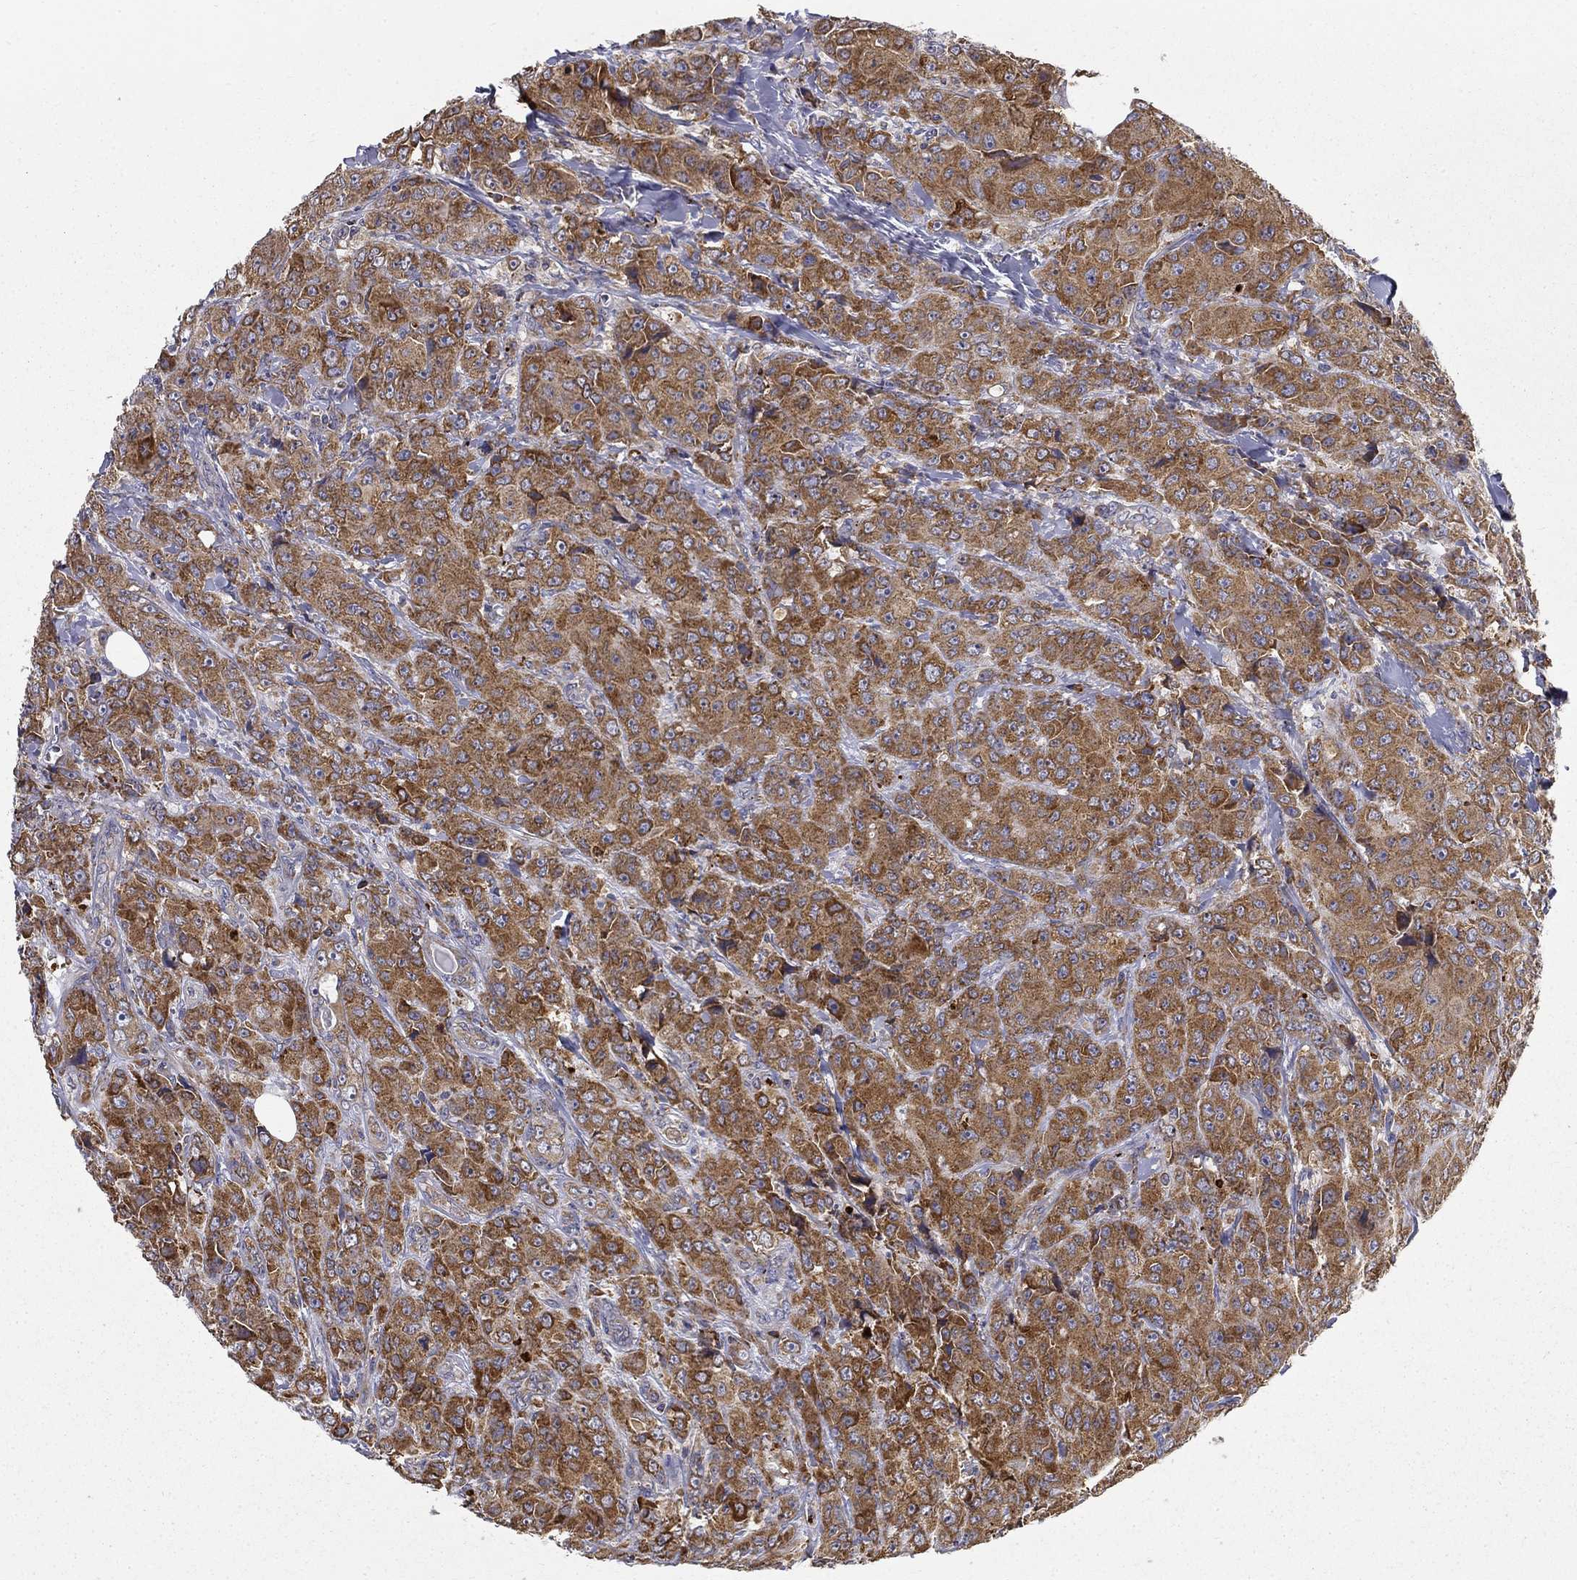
{"staining": {"intensity": "strong", "quantity": ">75%", "location": "cytoplasmic/membranous"}, "tissue": "breast cancer", "cell_type": "Tumor cells", "image_type": "cancer", "snomed": [{"axis": "morphology", "description": "Duct carcinoma"}, {"axis": "topography", "description": "Breast"}], "caption": "Immunohistochemical staining of human infiltrating ductal carcinoma (breast) exhibits high levels of strong cytoplasmic/membranous protein positivity in about >75% of tumor cells. Using DAB (3,3'-diaminobenzidine) (brown) and hematoxylin (blue) stains, captured at high magnification using brightfield microscopy.", "gene": "PRDX4", "patient": {"sex": "female", "age": 43}}